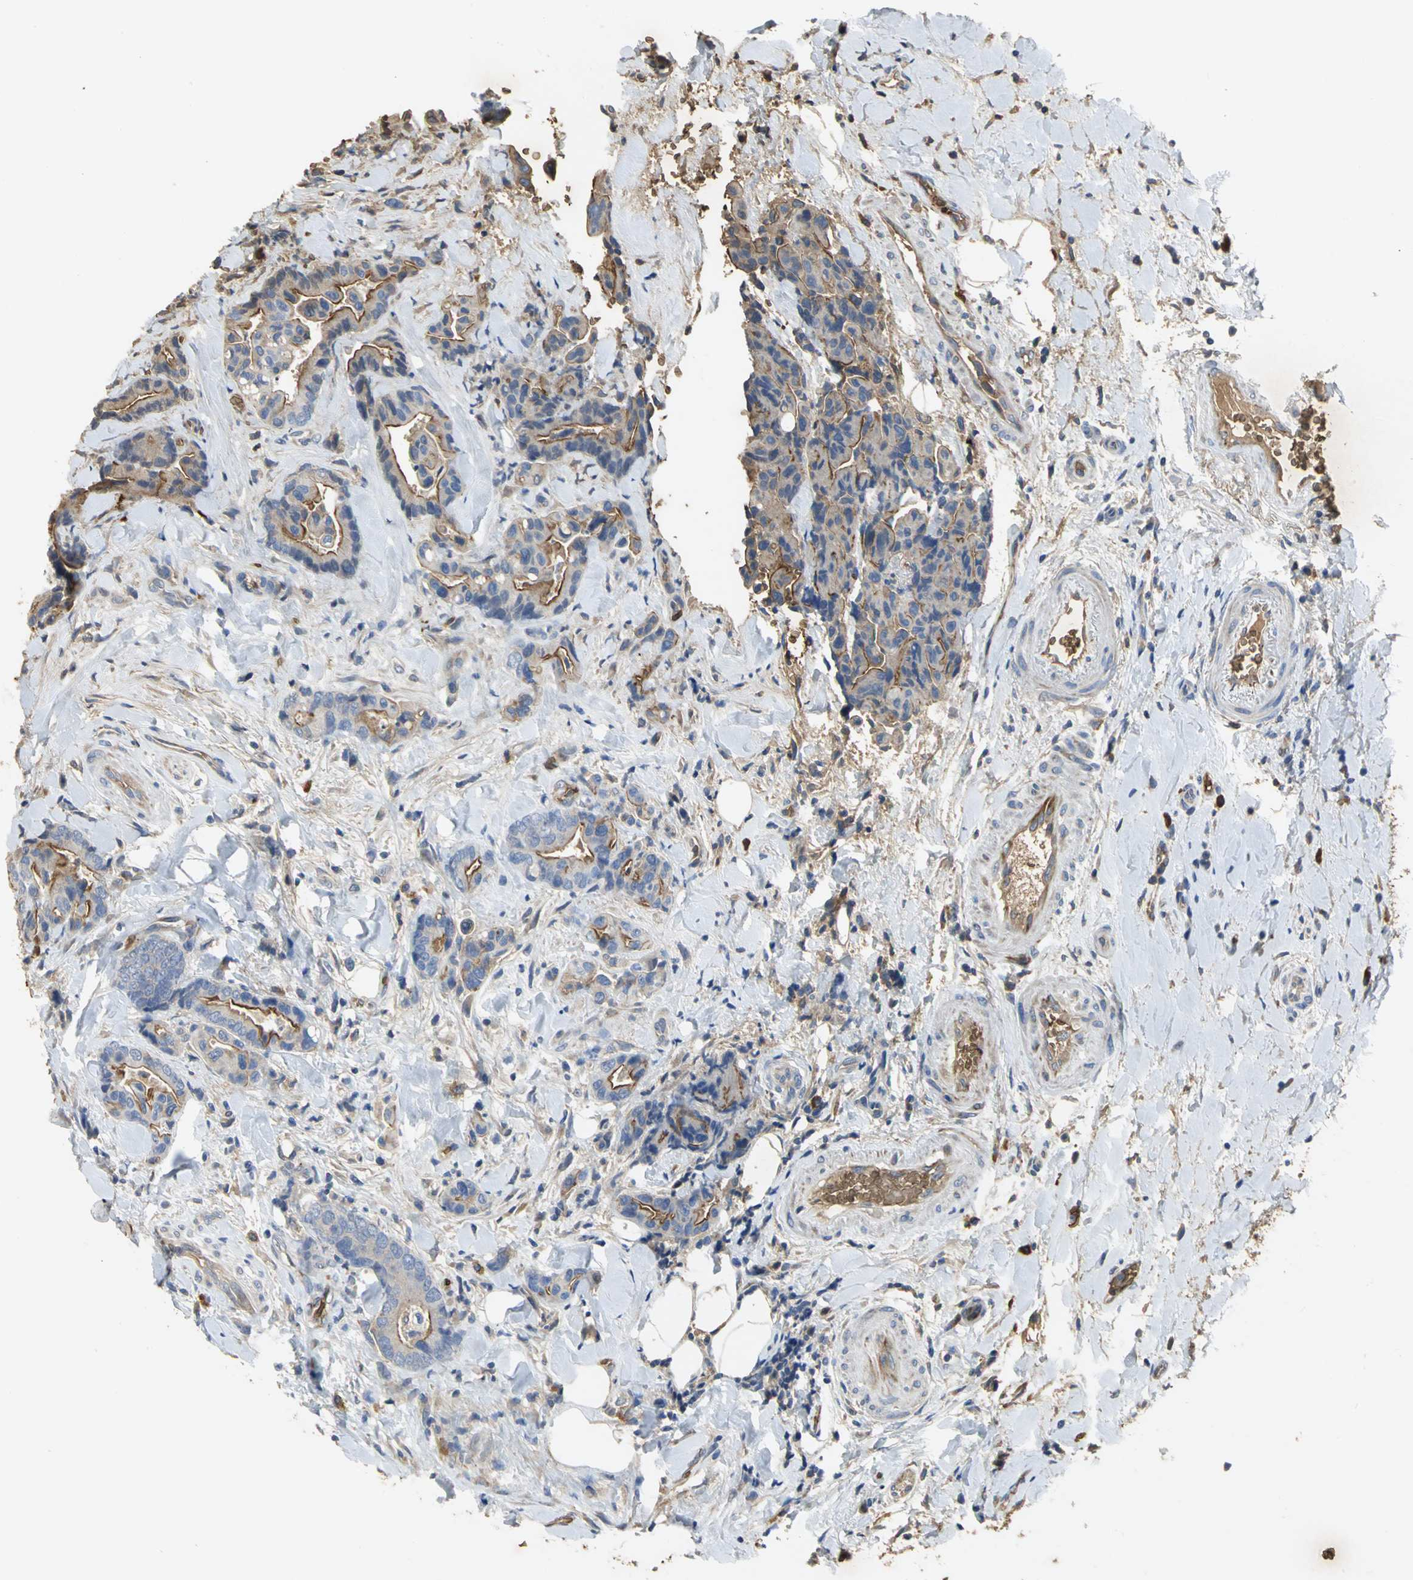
{"staining": {"intensity": "moderate", "quantity": ">75%", "location": "cytoplasmic/membranous"}, "tissue": "colorectal cancer", "cell_type": "Tumor cells", "image_type": "cancer", "snomed": [{"axis": "morphology", "description": "Normal tissue, NOS"}, {"axis": "morphology", "description": "Adenocarcinoma, NOS"}, {"axis": "topography", "description": "Colon"}], "caption": "Immunohistochemistry (DAB (3,3'-diaminobenzidine)) staining of adenocarcinoma (colorectal) demonstrates moderate cytoplasmic/membranous protein positivity in approximately >75% of tumor cells.", "gene": "TREM1", "patient": {"sex": "male", "age": 82}}